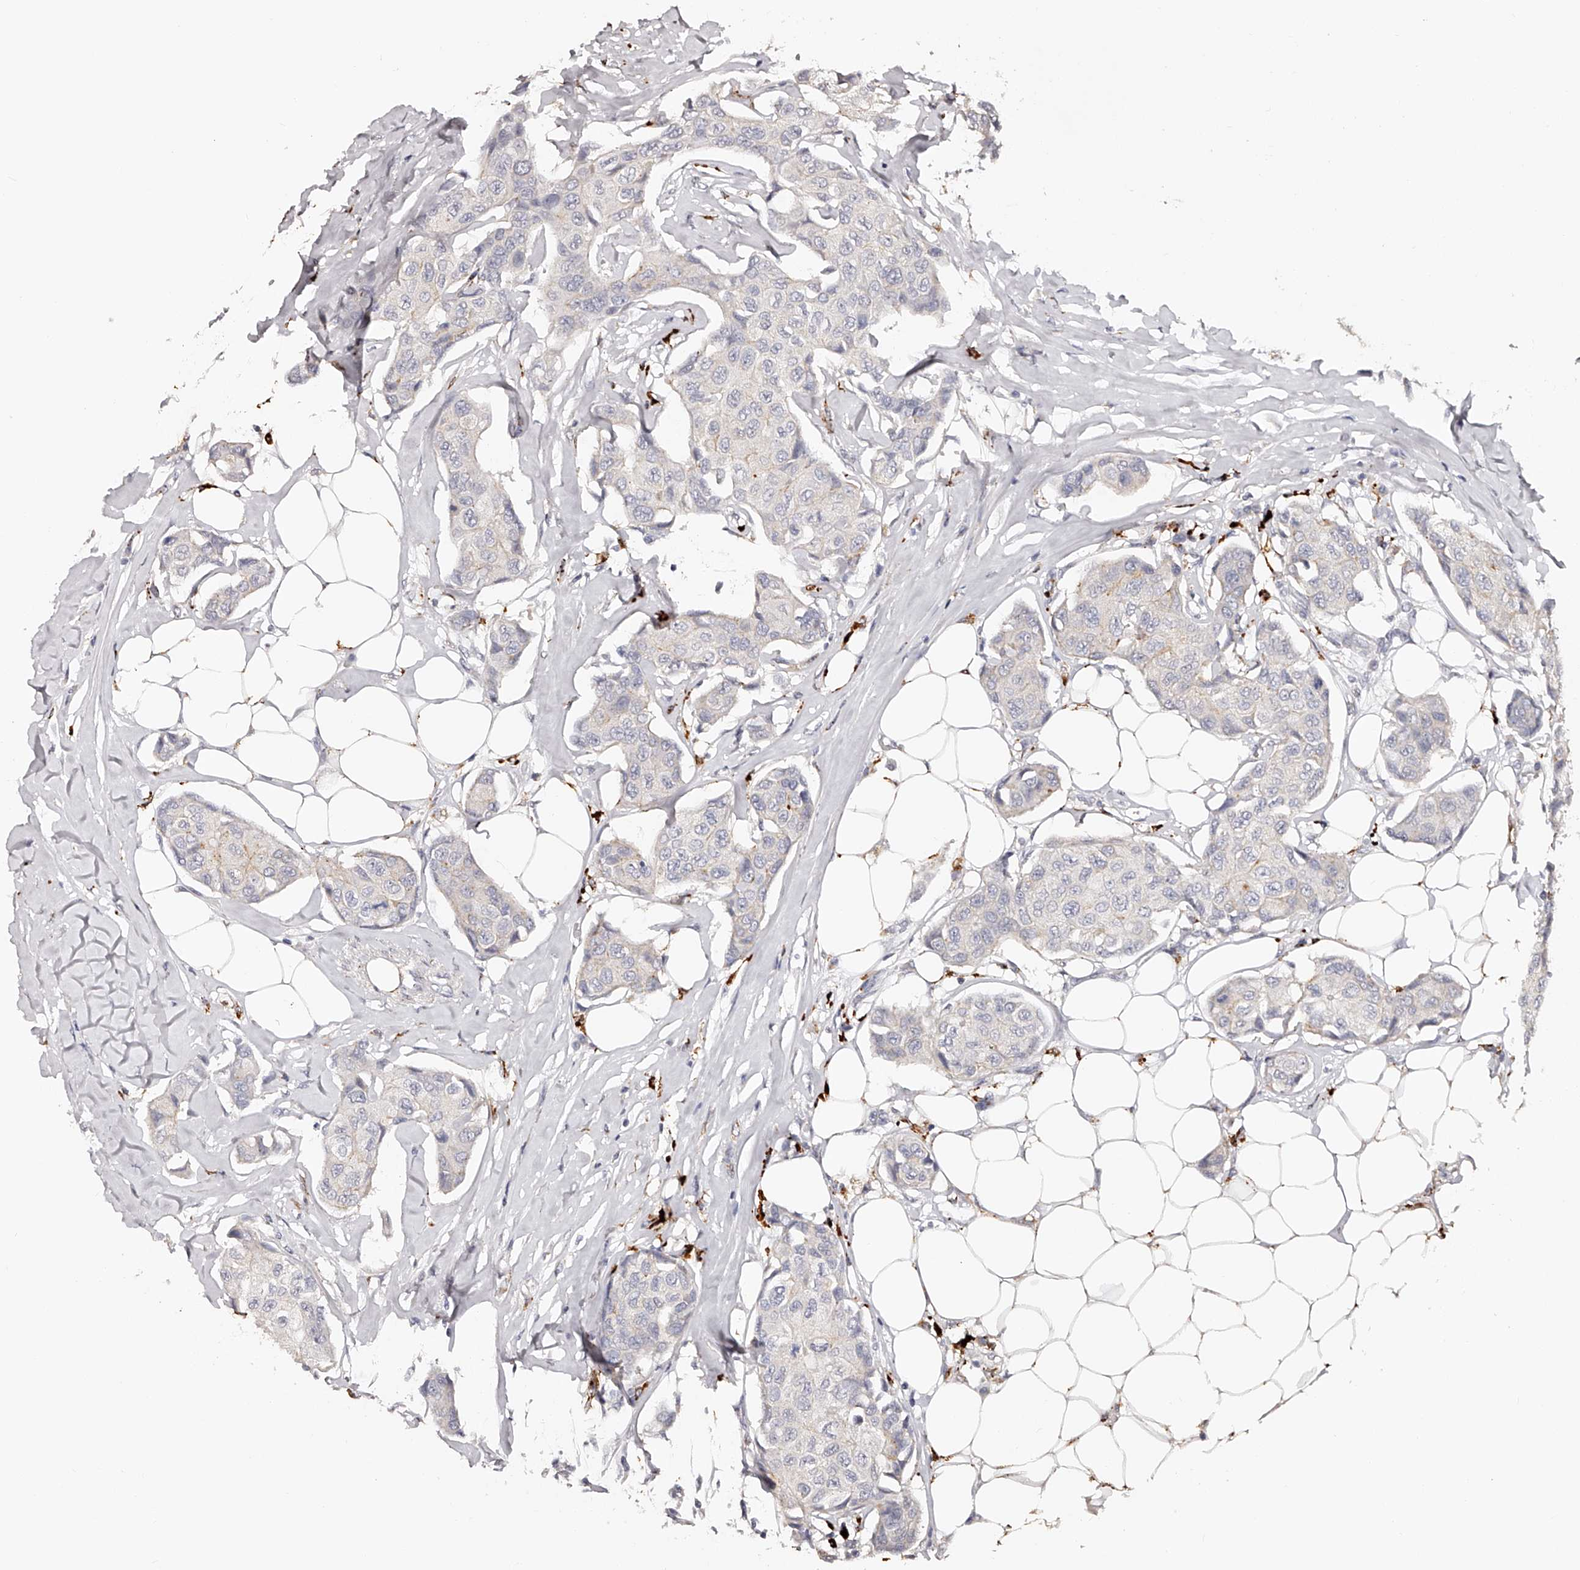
{"staining": {"intensity": "negative", "quantity": "none", "location": "none"}, "tissue": "breast cancer", "cell_type": "Tumor cells", "image_type": "cancer", "snomed": [{"axis": "morphology", "description": "Duct carcinoma"}, {"axis": "topography", "description": "Breast"}], "caption": "IHC of breast cancer displays no positivity in tumor cells. (DAB (3,3'-diaminobenzidine) immunohistochemistry, high magnification).", "gene": "SLC35D3", "patient": {"sex": "female", "age": 80}}